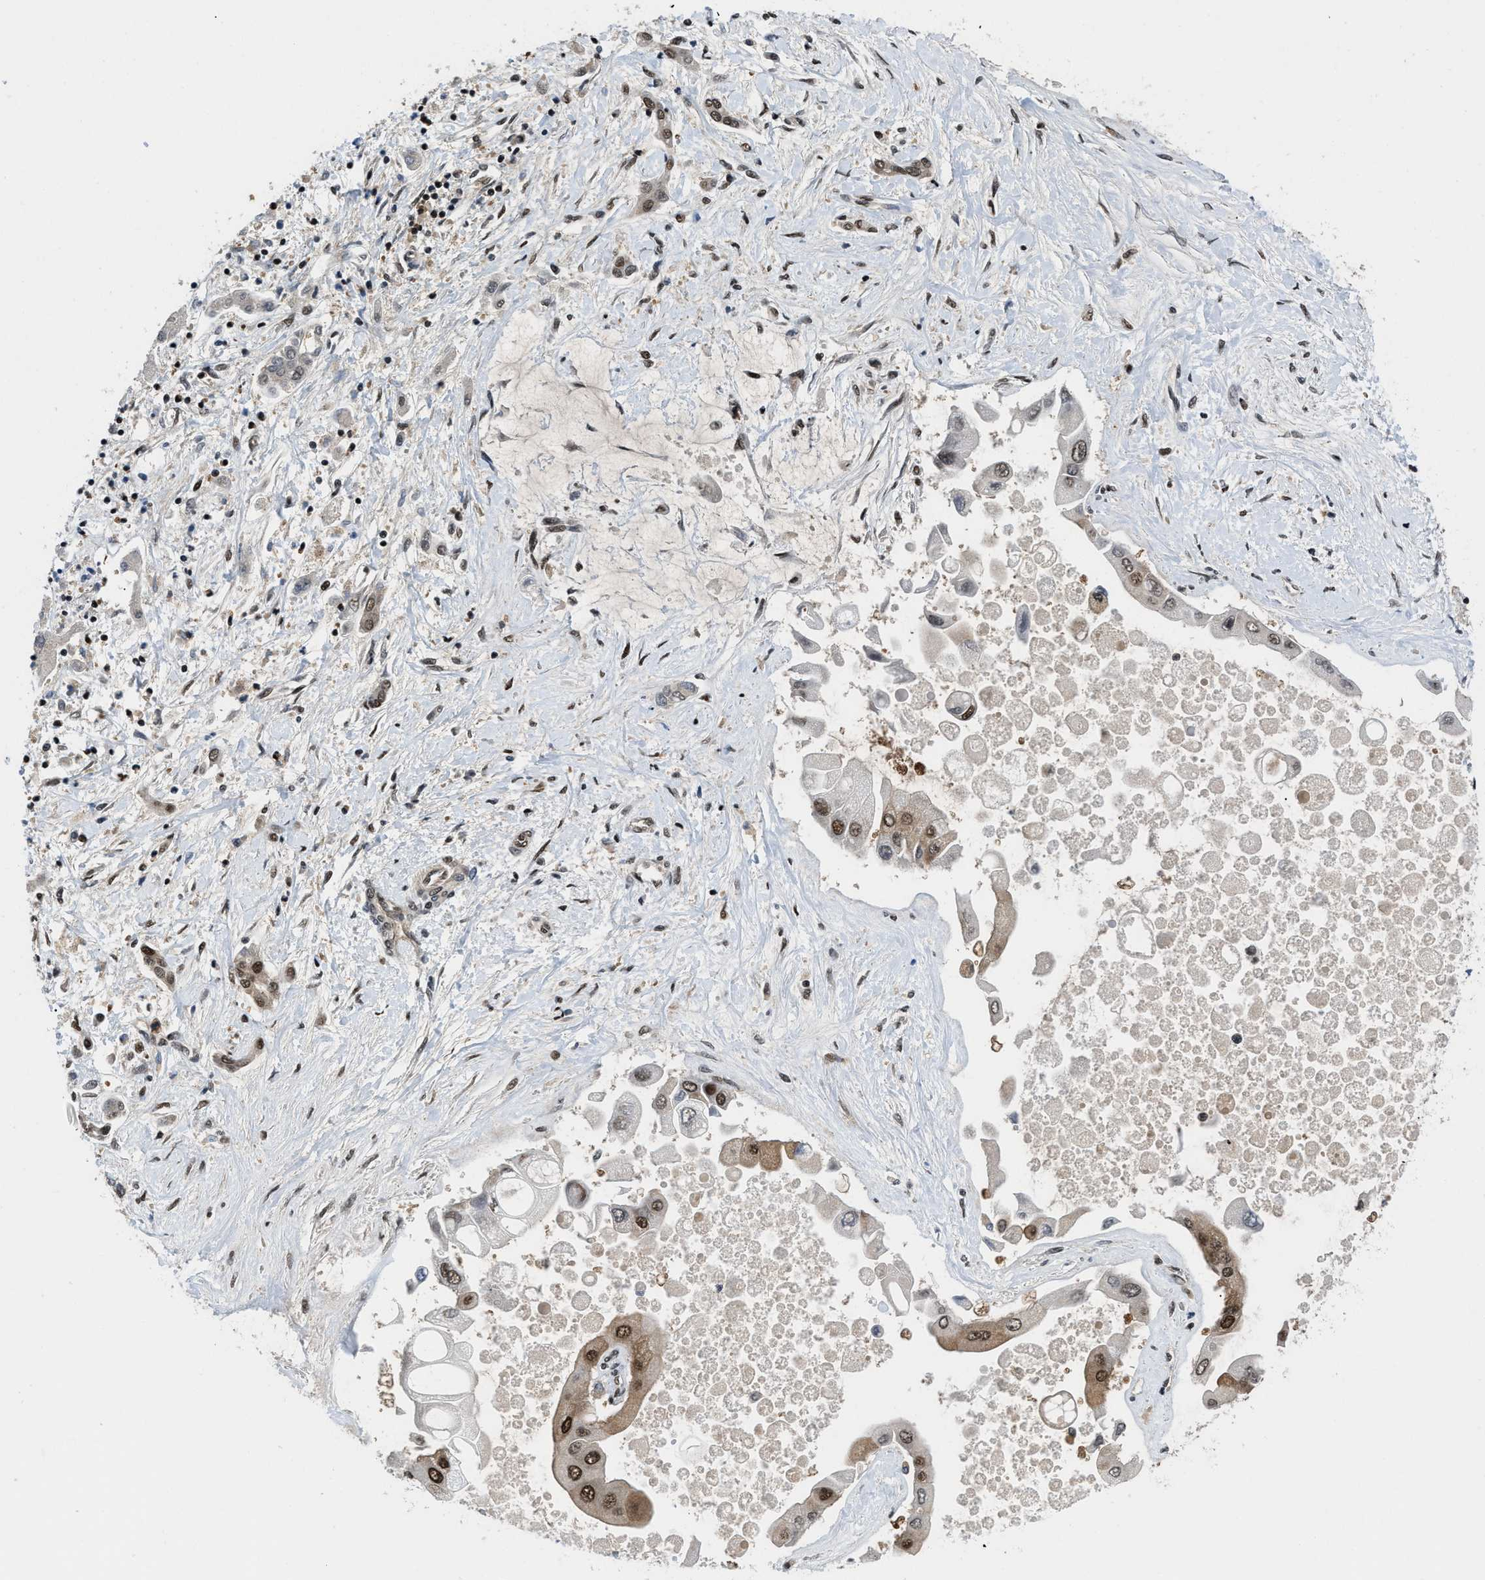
{"staining": {"intensity": "moderate", "quantity": "25%-75%", "location": "cytoplasmic/membranous,nuclear"}, "tissue": "liver cancer", "cell_type": "Tumor cells", "image_type": "cancer", "snomed": [{"axis": "morphology", "description": "Cholangiocarcinoma"}, {"axis": "topography", "description": "Liver"}], "caption": "IHC of human liver cholangiocarcinoma reveals medium levels of moderate cytoplasmic/membranous and nuclear positivity in about 25%-75% of tumor cells. (DAB = brown stain, brightfield microscopy at high magnification).", "gene": "SAFB", "patient": {"sex": "male", "age": 50}}